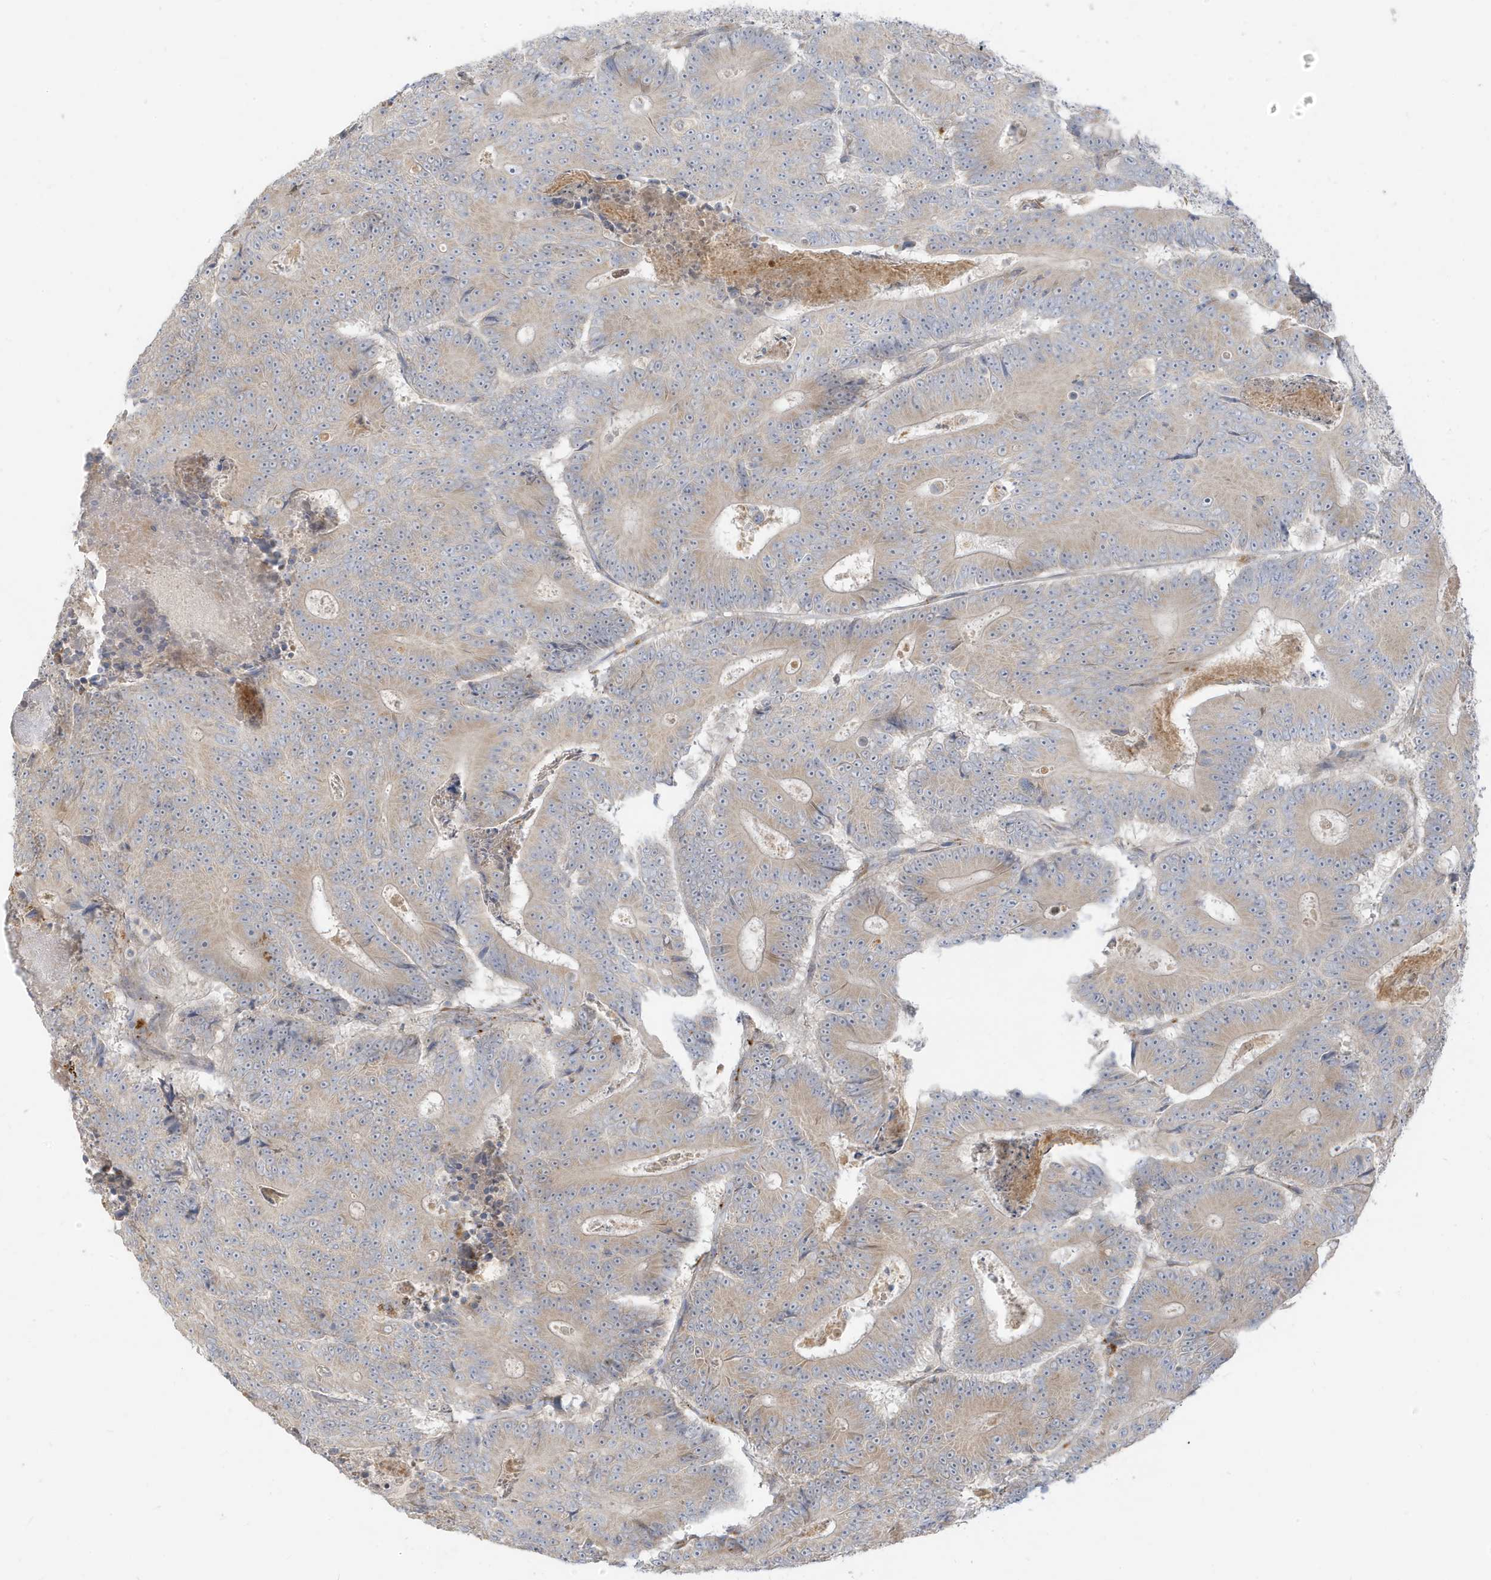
{"staining": {"intensity": "weak", "quantity": "25%-75%", "location": "cytoplasmic/membranous"}, "tissue": "colorectal cancer", "cell_type": "Tumor cells", "image_type": "cancer", "snomed": [{"axis": "morphology", "description": "Adenocarcinoma, NOS"}, {"axis": "topography", "description": "Colon"}], "caption": "Adenocarcinoma (colorectal) stained for a protein (brown) demonstrates weak cytoplasmic/membranous positive expression in about 25%-75% of tumor cells.", "gene": "MCOLN1", "patient": {"sex": "male", "age": 83}}